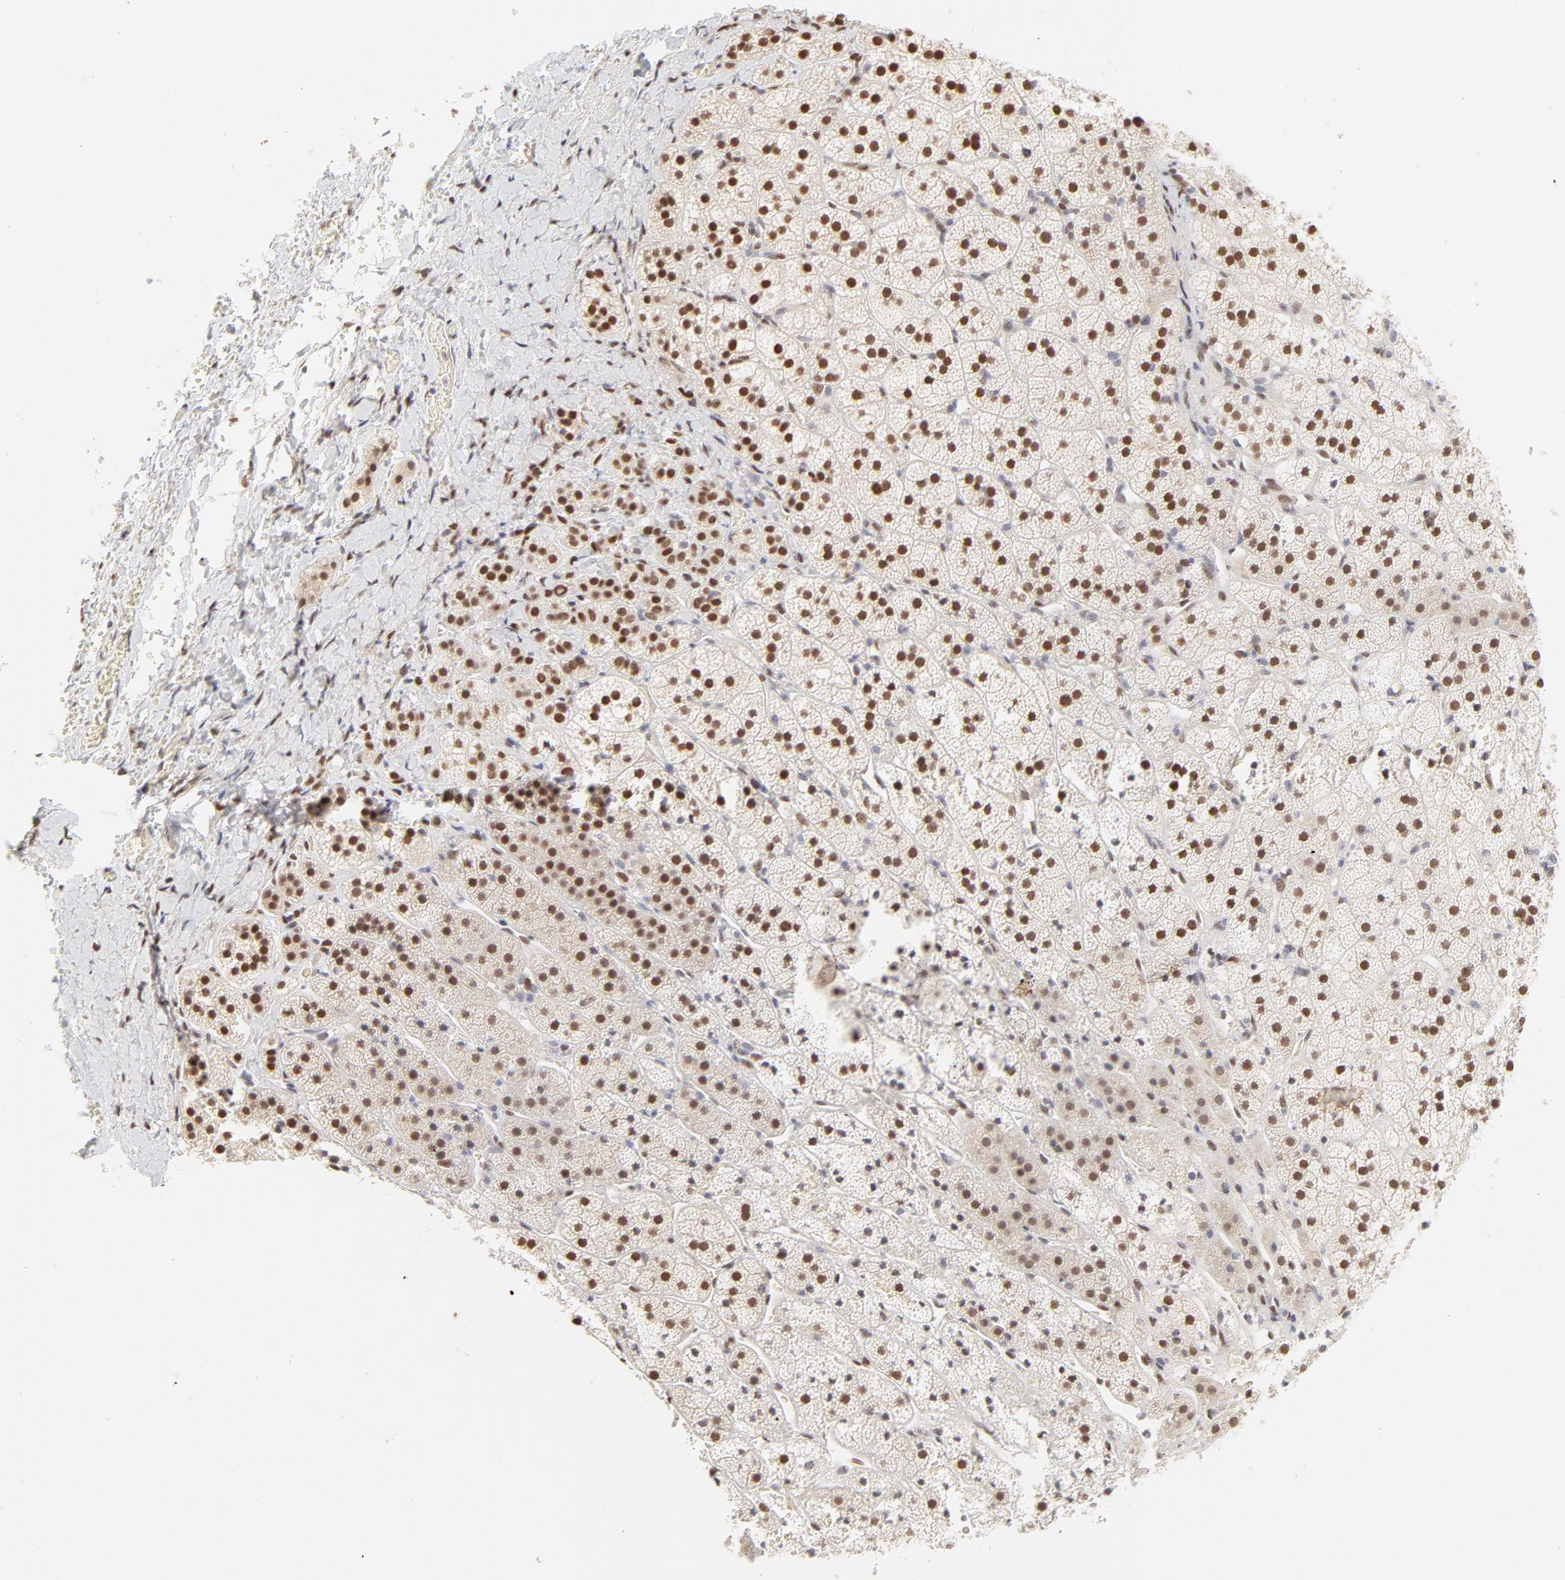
{"staining": {"intensity": "strong", "quantity": ">75%", "location": "nuclear"}, "tissue": "adrenal gland", "cell_type": "Glandular cells", "image_type": "normal", "snomed": [{"axis": "morphology", "description": "Normal tissue, NOS"}, {"axis": "topography", "description": "Adrenal gland"}], "caption": "Immunohistochemical staining of unremarkable human adrenal gland reveals >75% levels of strong nuclear protein positivity in about >75% of glandular cells. The protein is shown in brown color, while the nuclei are stained blue.", "gene": "PBX1", "patient": {"sex": "female", "age": 44}}